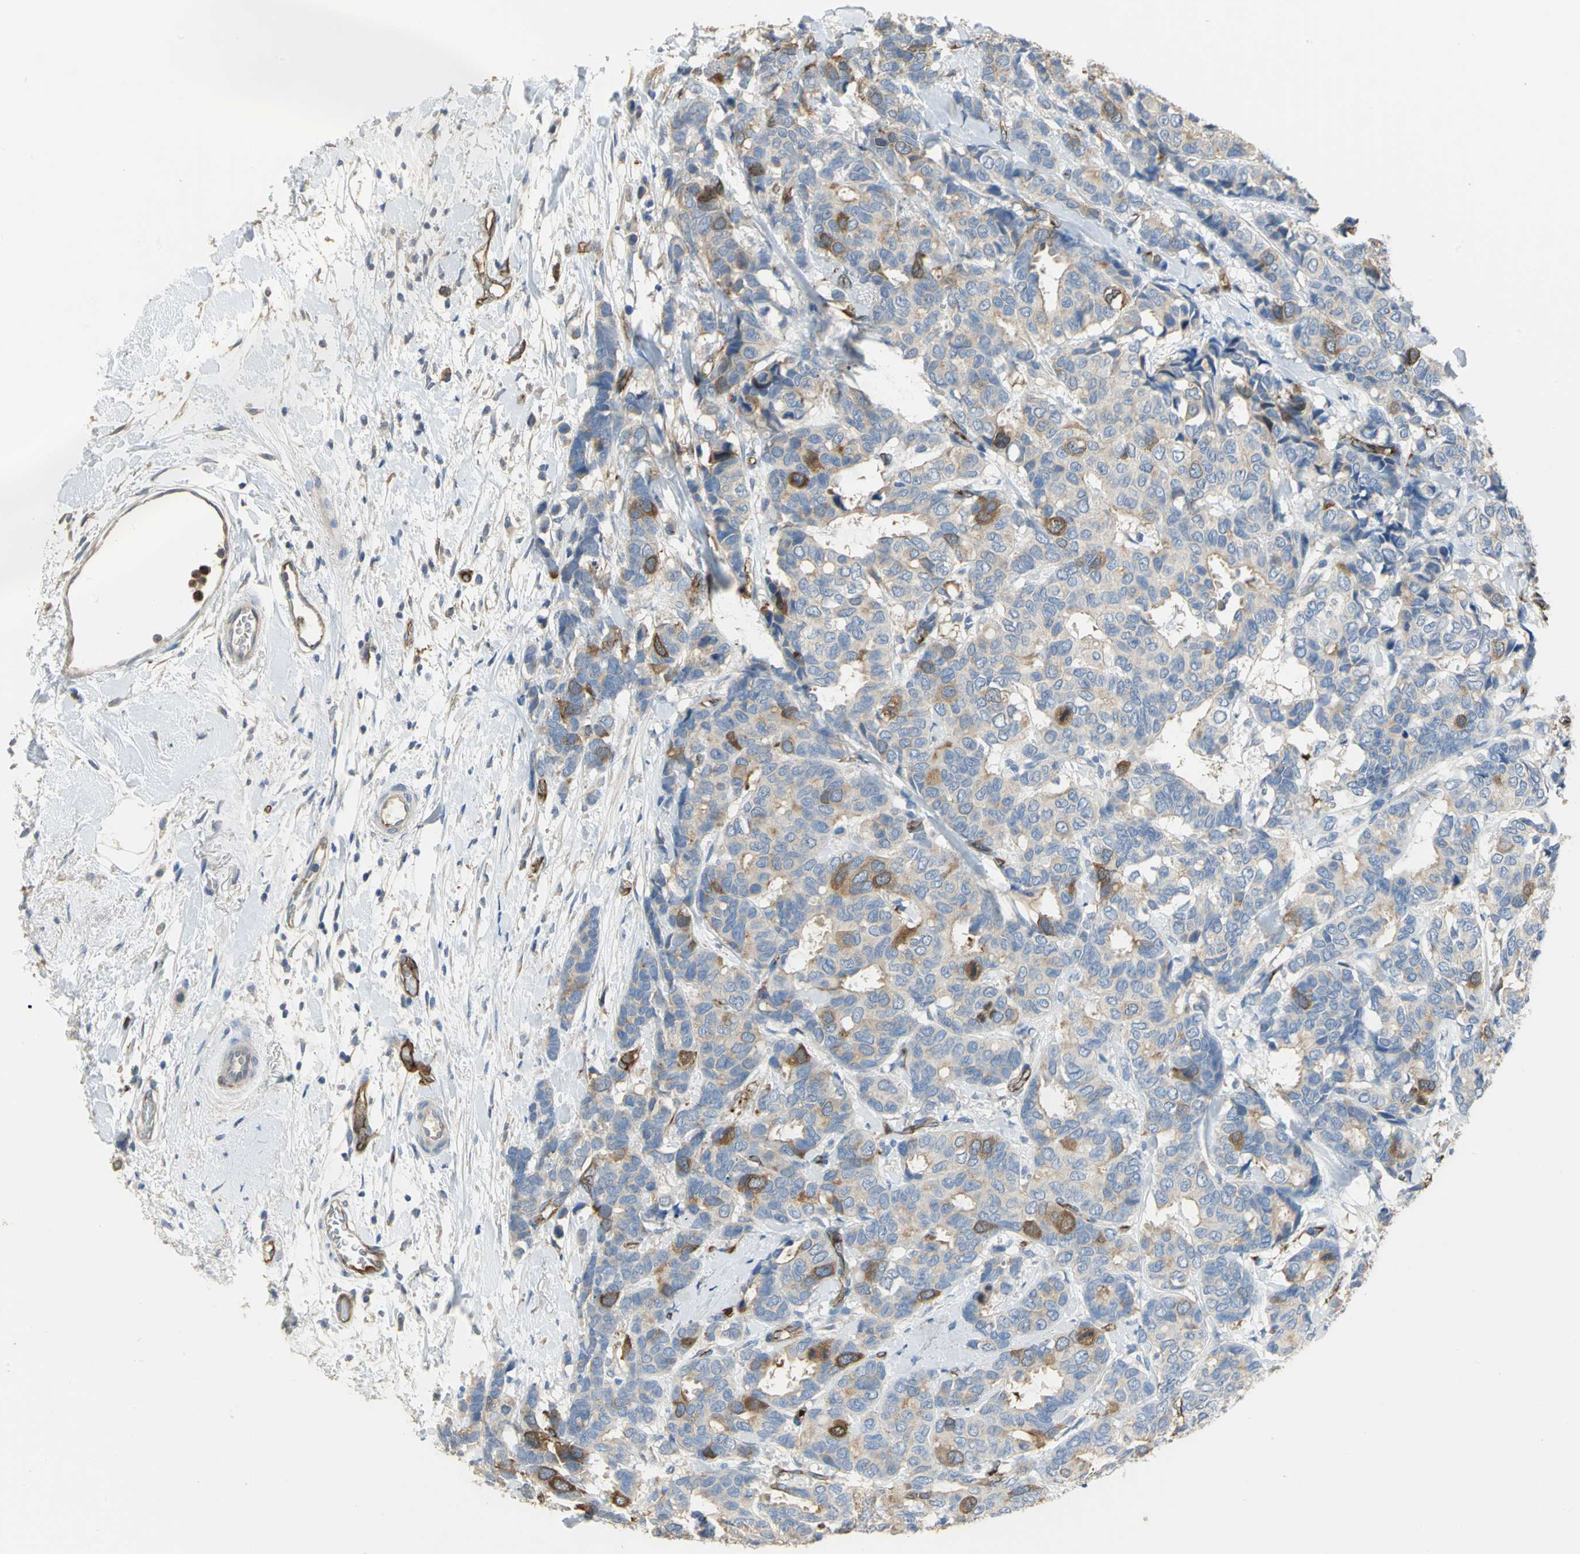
{"staining": {"intensity": "strong", "quantity": "<25%", "location": "cytoplasmic/membranous"}, "tissue": "breast cancer", "cell_type": "Tumor cells", "image_type": "cancer", "snomed": [{"axis": "morphology", "description": "Duct carcinoma"}, {"axis": "topography", "description": "Breast"}], "caption": "IHC photomicrograph of neoplastic tissue: invasive ductal carcinoma (breast) stained using immunohistochemistry (IHC) shows medium levels of strong protein expression localized specifically in the cytoplasmic/membranous of tumor cells, appearing as a cytoplasmic/membranous brown color.", "gene": "DLGAP5", "patient": {"sex": "female", "age": 87}}